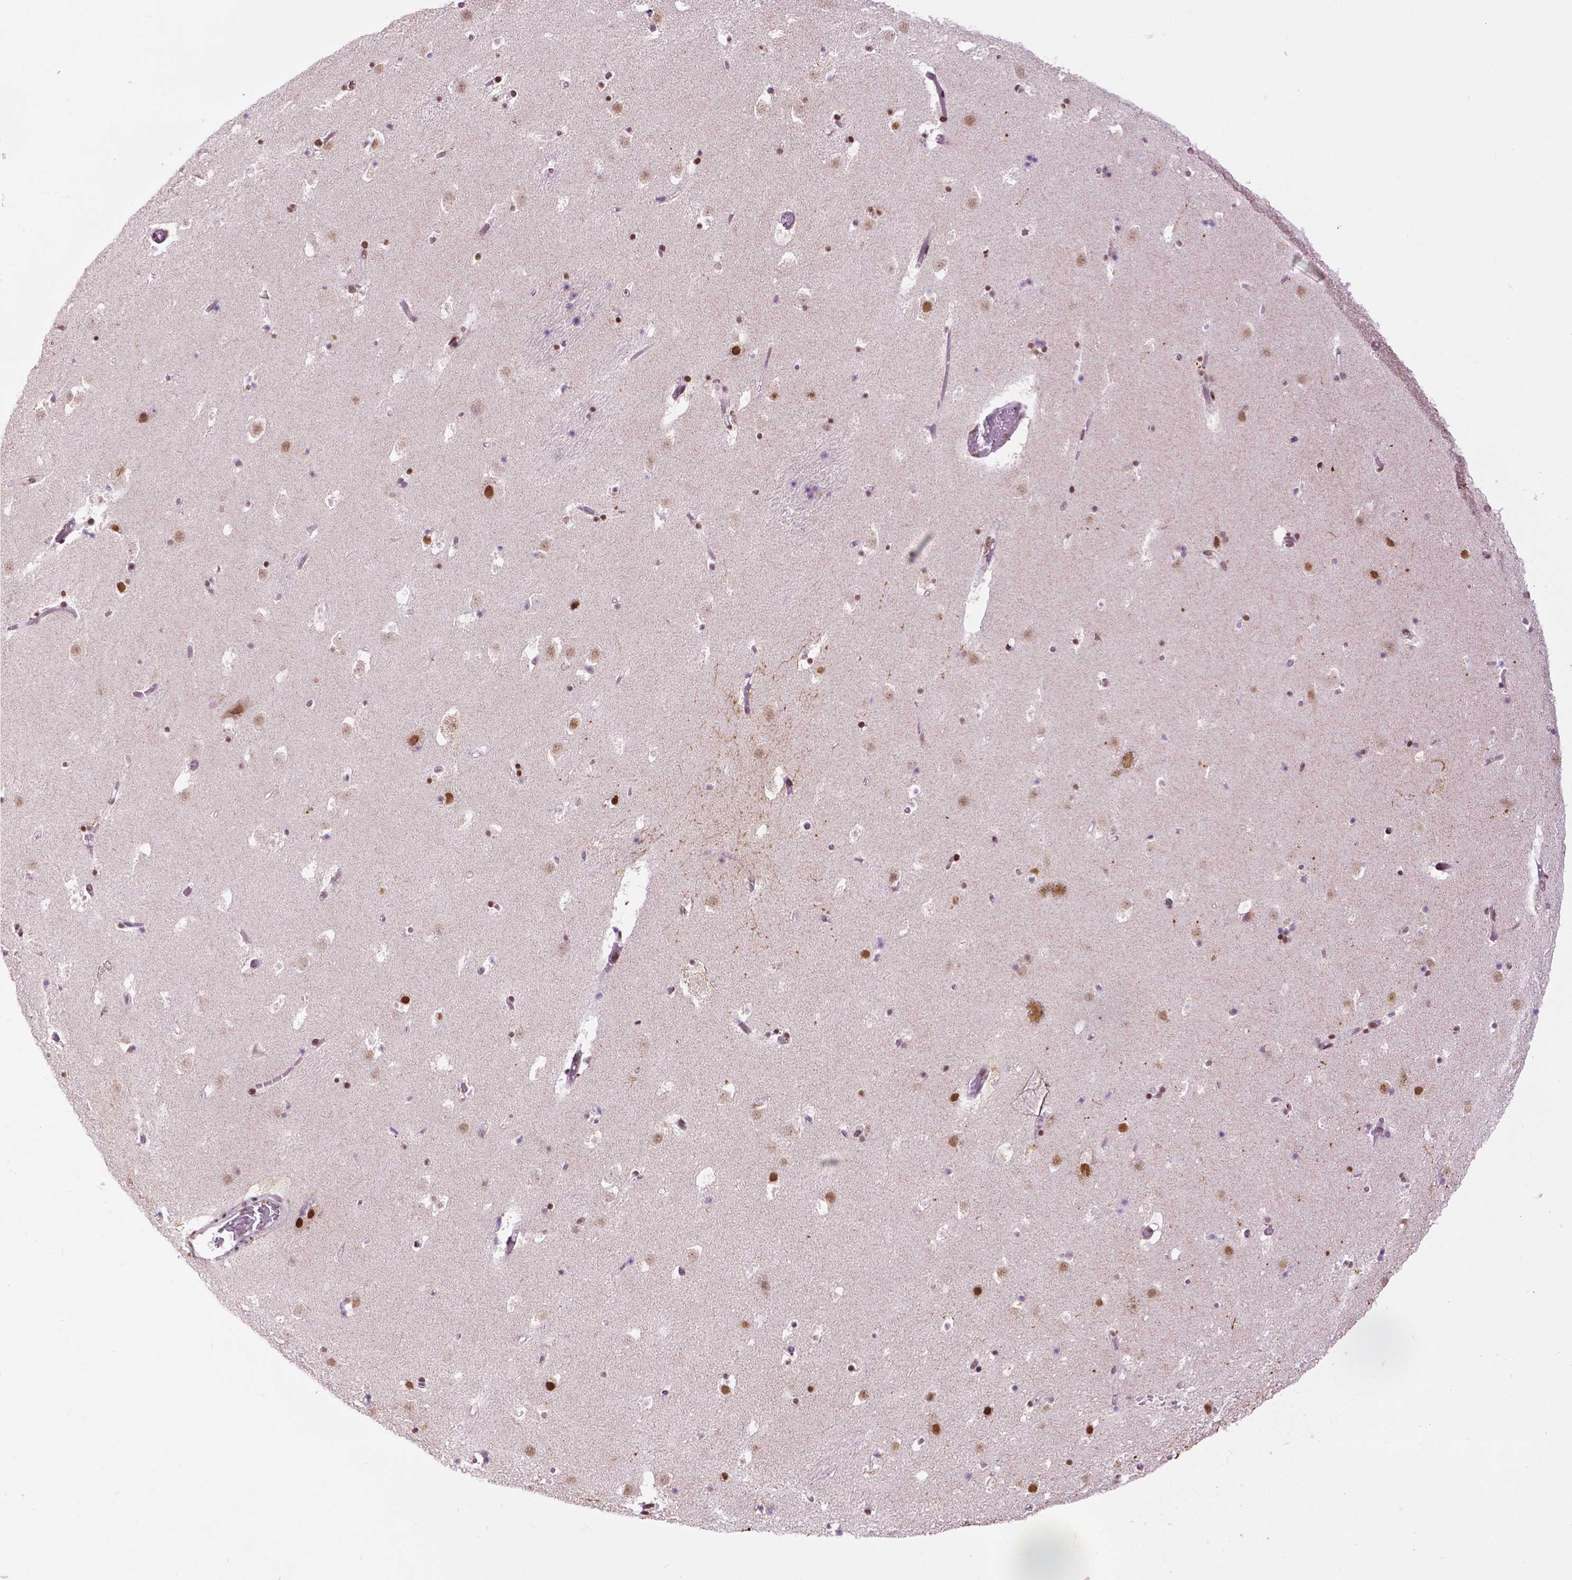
{"staining": {"intensity": "strong", "quantity": "25%-75%", "location": "nuclear"}, "tissue": "caudate", "cell_type": "Glial cells", "image_type": "normal", "snomed": [{"axis": "morphology", "description": "Normal tissue, NOS"}, {"axis": "topography", "description": "Lateral ventricle wall"}], "caption": "Immunohistochemical staining of normal human caudate displays 25%-75% levels of strong nuclear protein staining in approximately 25%-75% of glial cells. (Brightfield microscopy of DAB IHC at high magnification).", "gene": "COL23A1", "patient": {"sex": "female", "age": 42}}